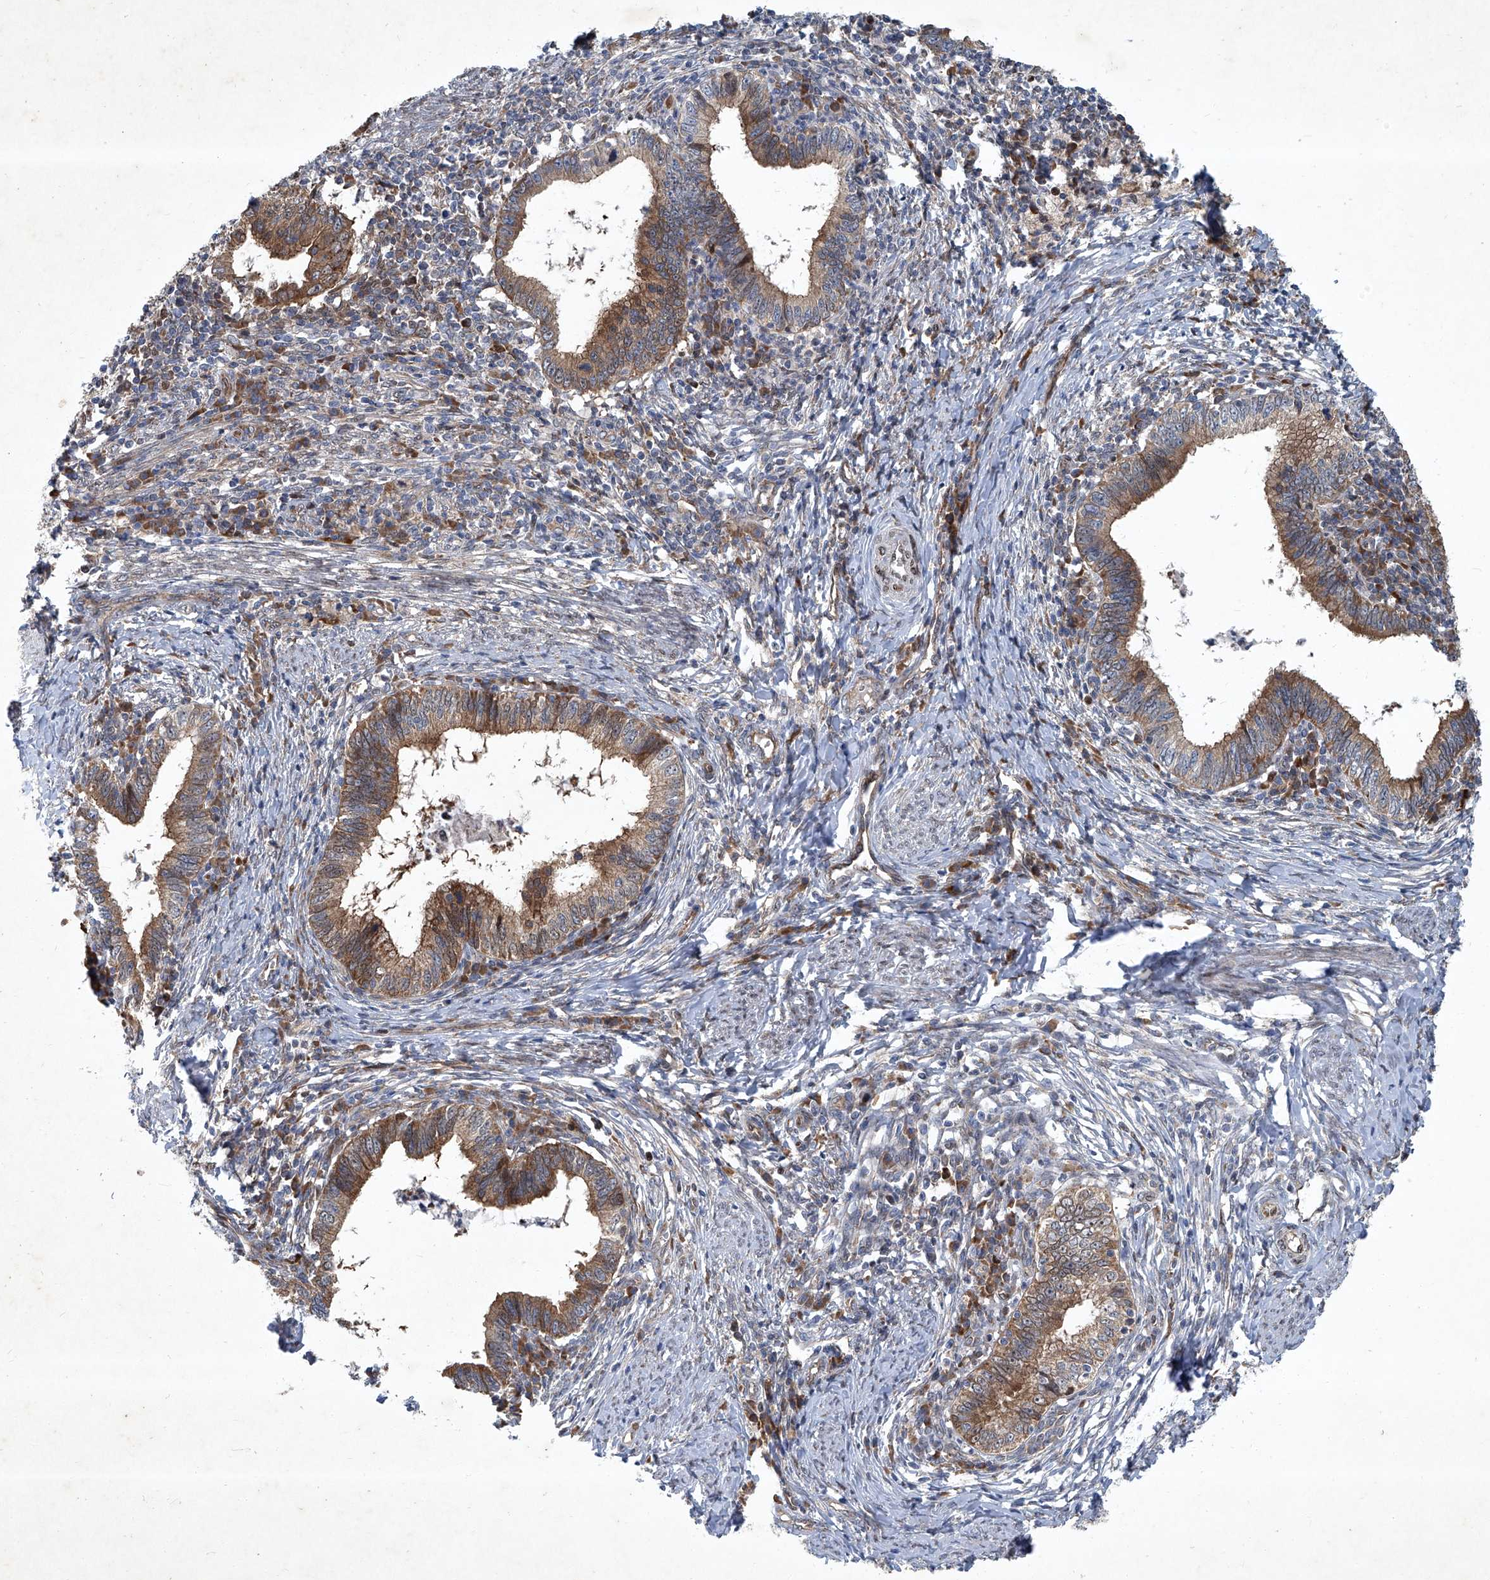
{"staining": {"intensity": "moderate", "quantity": ">75%", "location": "cytoplasmic/membranous"}, "tissue": "cervical cancer", "cell_type": "Tumor cells", "image_type": "cancer", "snomed": [{"axis": "morphology", "description": "Adenocarcinoma, NOS"}, {"axis": "topography", "description": "Cervix"}], "caption": "High-power microscopy captured an immunohistochemistry (IHC) micrograph of cervical cancer (adenocarcinoma), revealing moderate cytoplasmic/membranous staining in about >75% of tumor cells. (DAB (3,3'-diaminobenzidine) = brown stain, brightfield microscopy at high magnification).", "gene": "GPR132", "patient": {"sex": "female", "age": 36}}